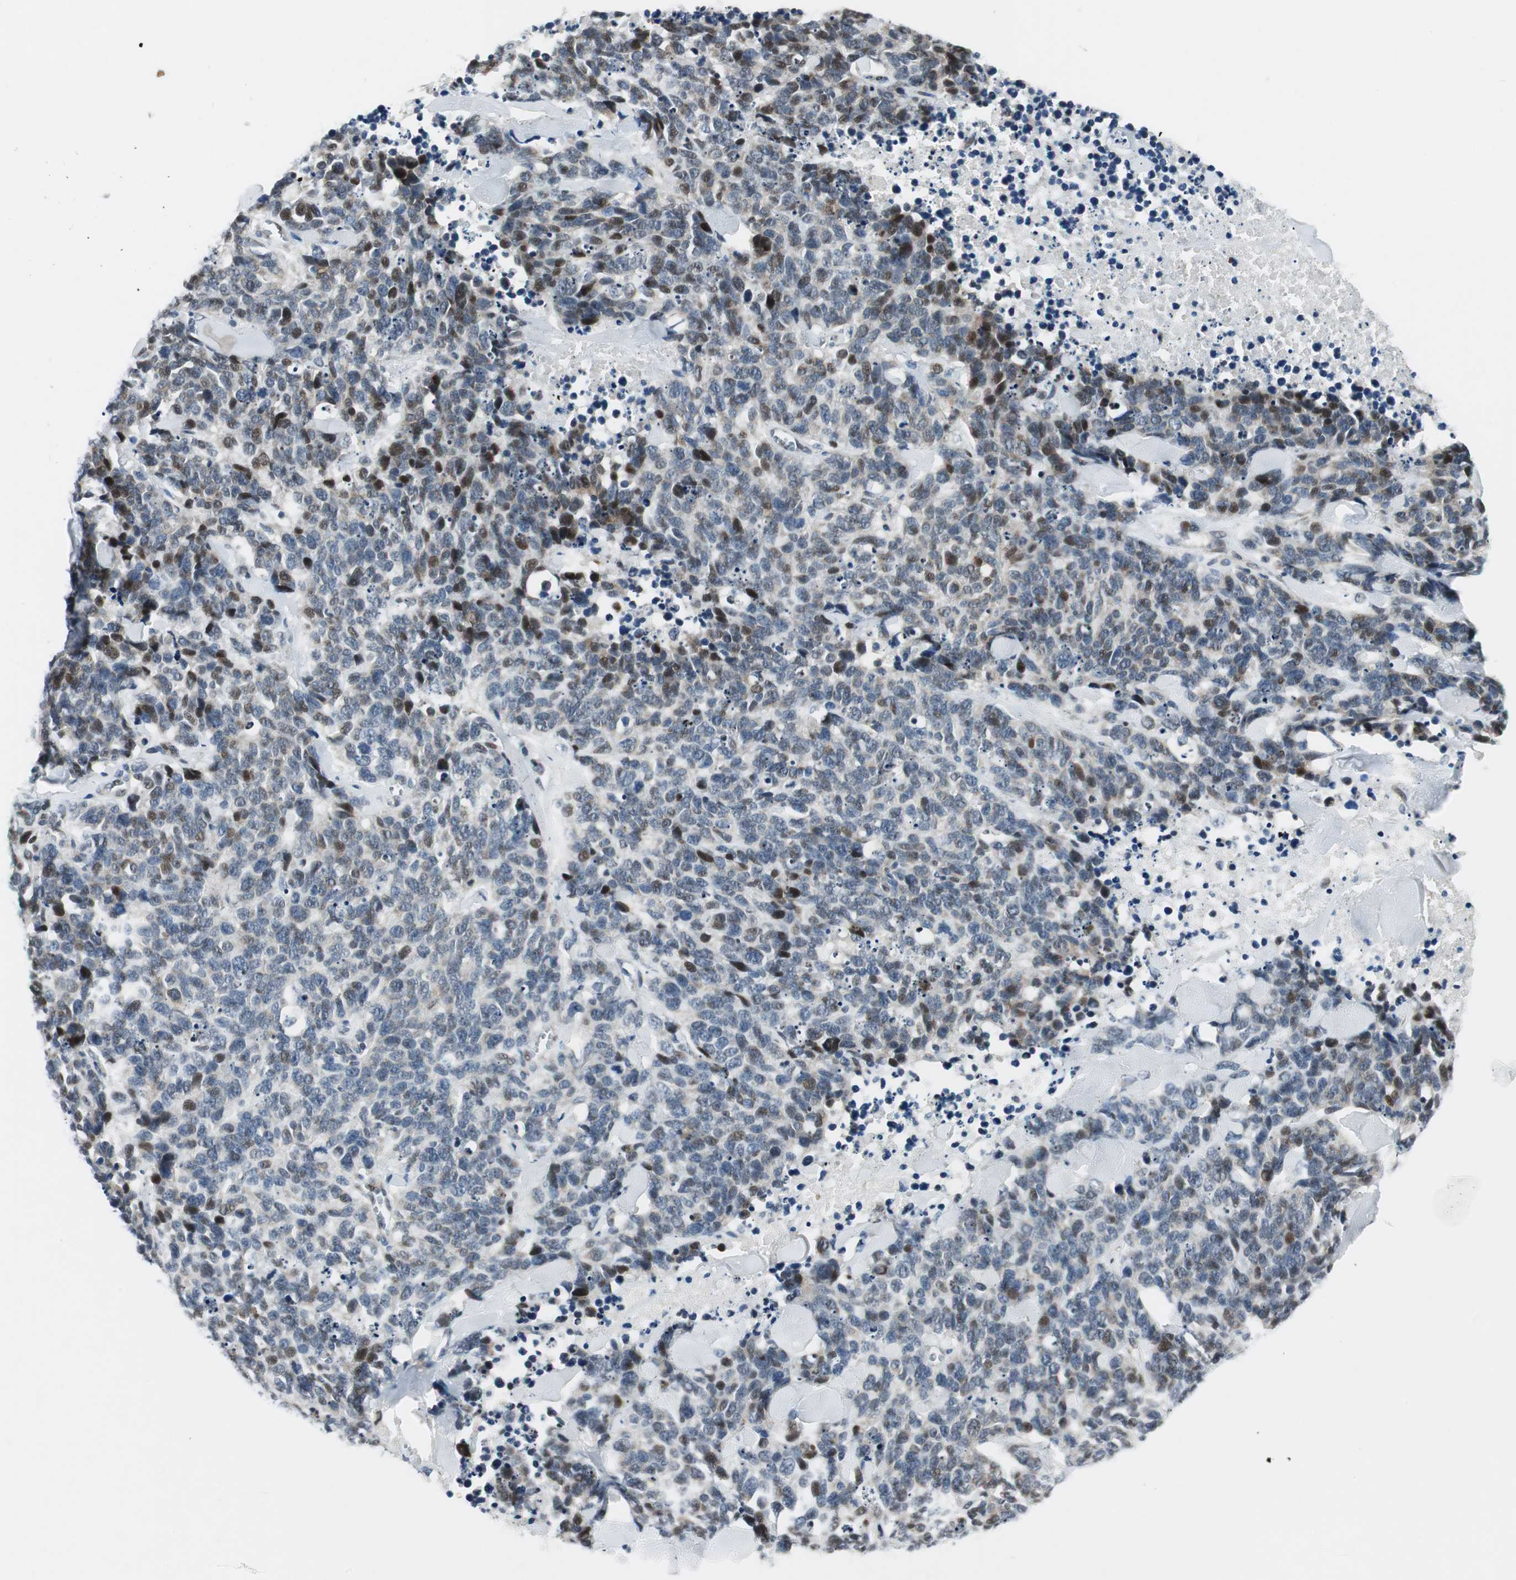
{"staining": {"intensity": "moderate", "quantity": "25%-75%", "location": "nuclear"}, "tissue": "lung cancer", "cell_type": "Tumor cells", "image_type": "cancer", "snomed": [{"axis": "morphology", "description": "Neoplasm, malignant, NOS"}, {"axis": "topography", "description": "Lung"}], "caption": "Lung cancer (neoplasm (malignant)) stained with immunohistochemistry (IHC) reveals moderate nuclear staining in about 25%-75% of tumor cells.", "gene": "AJUBA", "patient": {"sex": "female", "age": 58}}